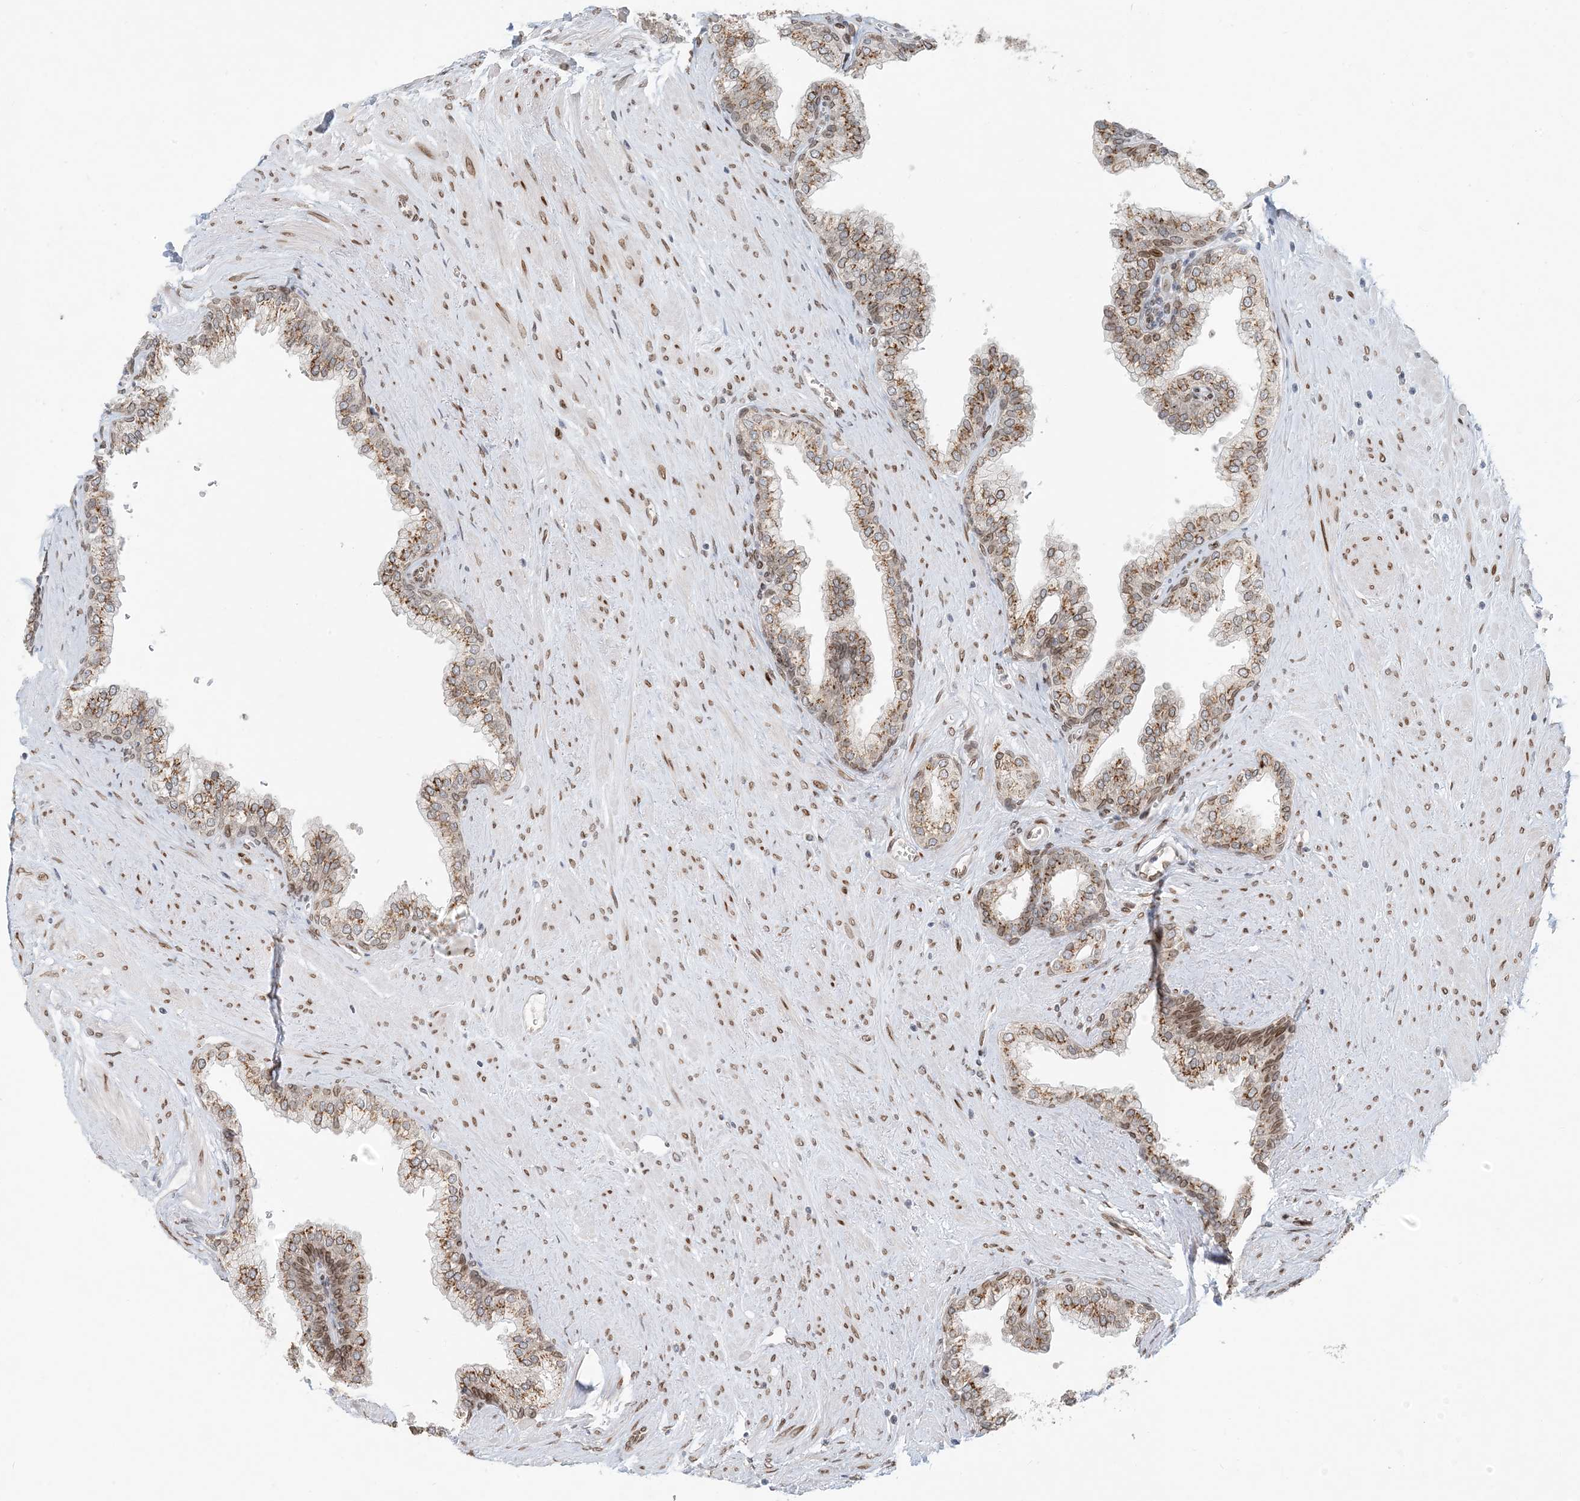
{"staining": {"intensity": "moderate", "quantity": ">75%", "location": "cytoplasmic/membranous"}, "tissue": "prostate", "cell_type": "Glandular cells", "image_type": "normal", "snomed": [{"axis": "morphology", "description": "Normal tissue, NOS"}, {"axis": "morphology", "description": "Urothelial carcinoma, Low grade"}, {"axis": "topography", "description": "Urinary bladder"}, {"axis": "topography", "description": "Prostate"}], "caption": "IHC histopathology image of normal prostate: human prostate stained using IHC displays medium levels of moderate protein expression localized specifically in the cytoplasmic/membranous of glandular cells, appearing as a cytoplasmic/membranous brown color.", "gene": "SLC35A2", "patient": {"sex": "male", "age": 60}}